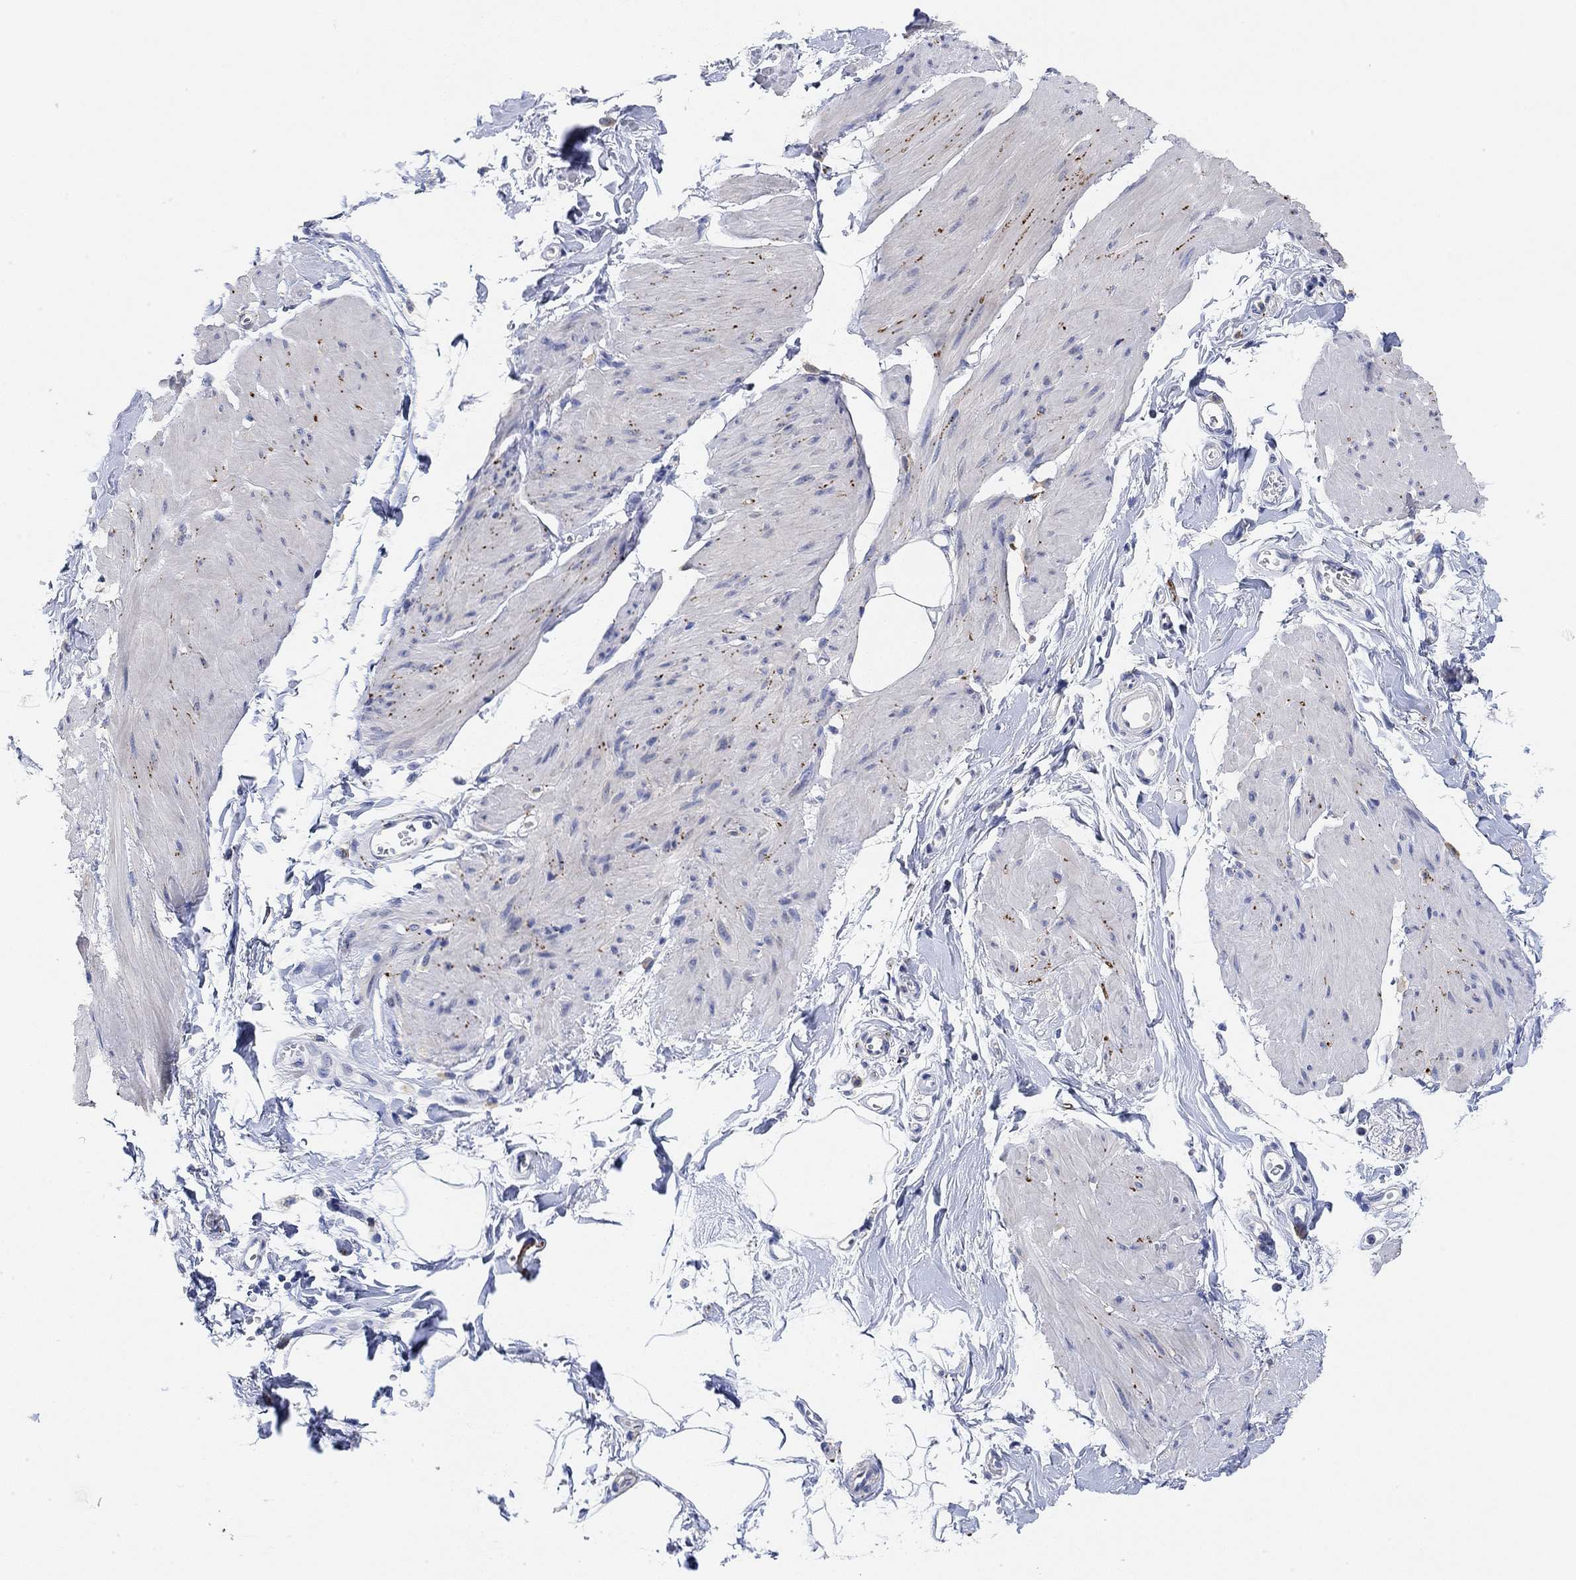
{"staining": {"intensity": "negative", "quantity": "none", "location": "none"}, "tissue": "smooth muscle", "cell_type": "Smooth muscle cells", "image_type": "normal", "snomed": [{"axis": "morphology", "description": "Normal tissue, NOS"}, {"axis": "topography", "description": "Adipose tissue"}, {"axis": "topography", "description": "Smooth muscle"}, {"axis": "topography", "description": "Peripheral nerve tissue"}], "caption": "The histopathology image exhibits no significant positivity in smooth muscle cells of smooth muscle.", "gene": "VAT1L", "patient": {"sex": "male", "age": 83}}